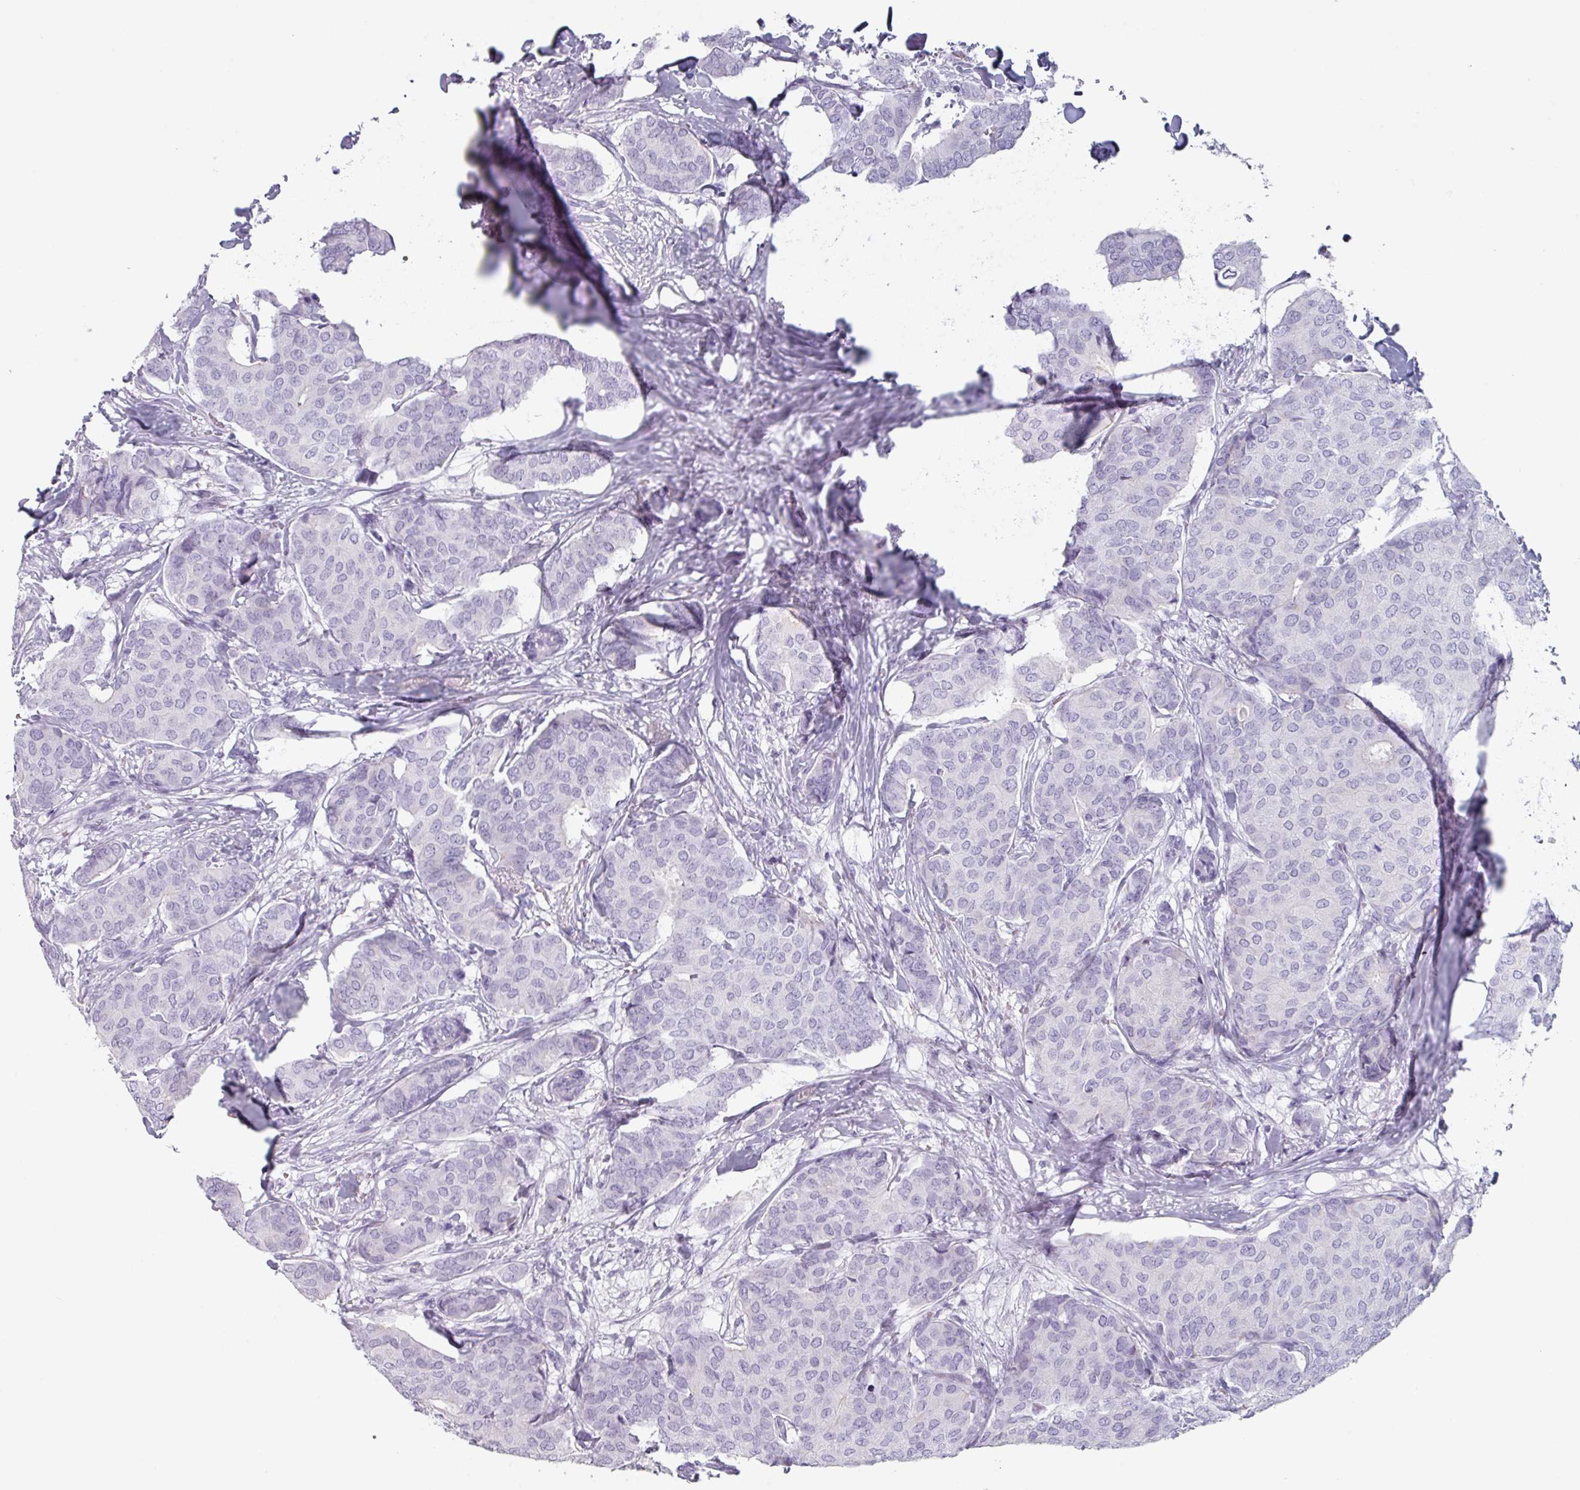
{"staining": {"intensity": "negative", "quantity": "none", "location": "none"}, "tissue": "breast cancer", "cell_type": "Tumor cells", "image_type": "cancer", "snomed": [{"axis": "morphology", "description": "Duct carcinoma"}, {"axis": "topography", "description": "Breast"}], "caption": "Human breast invasive ductal carcinoma stained for a protein using immunohistochemistry exhibits no staining in tumor cells.", "gene": "SLC35G2", "patient": {"sex": "female", "age": 75}}